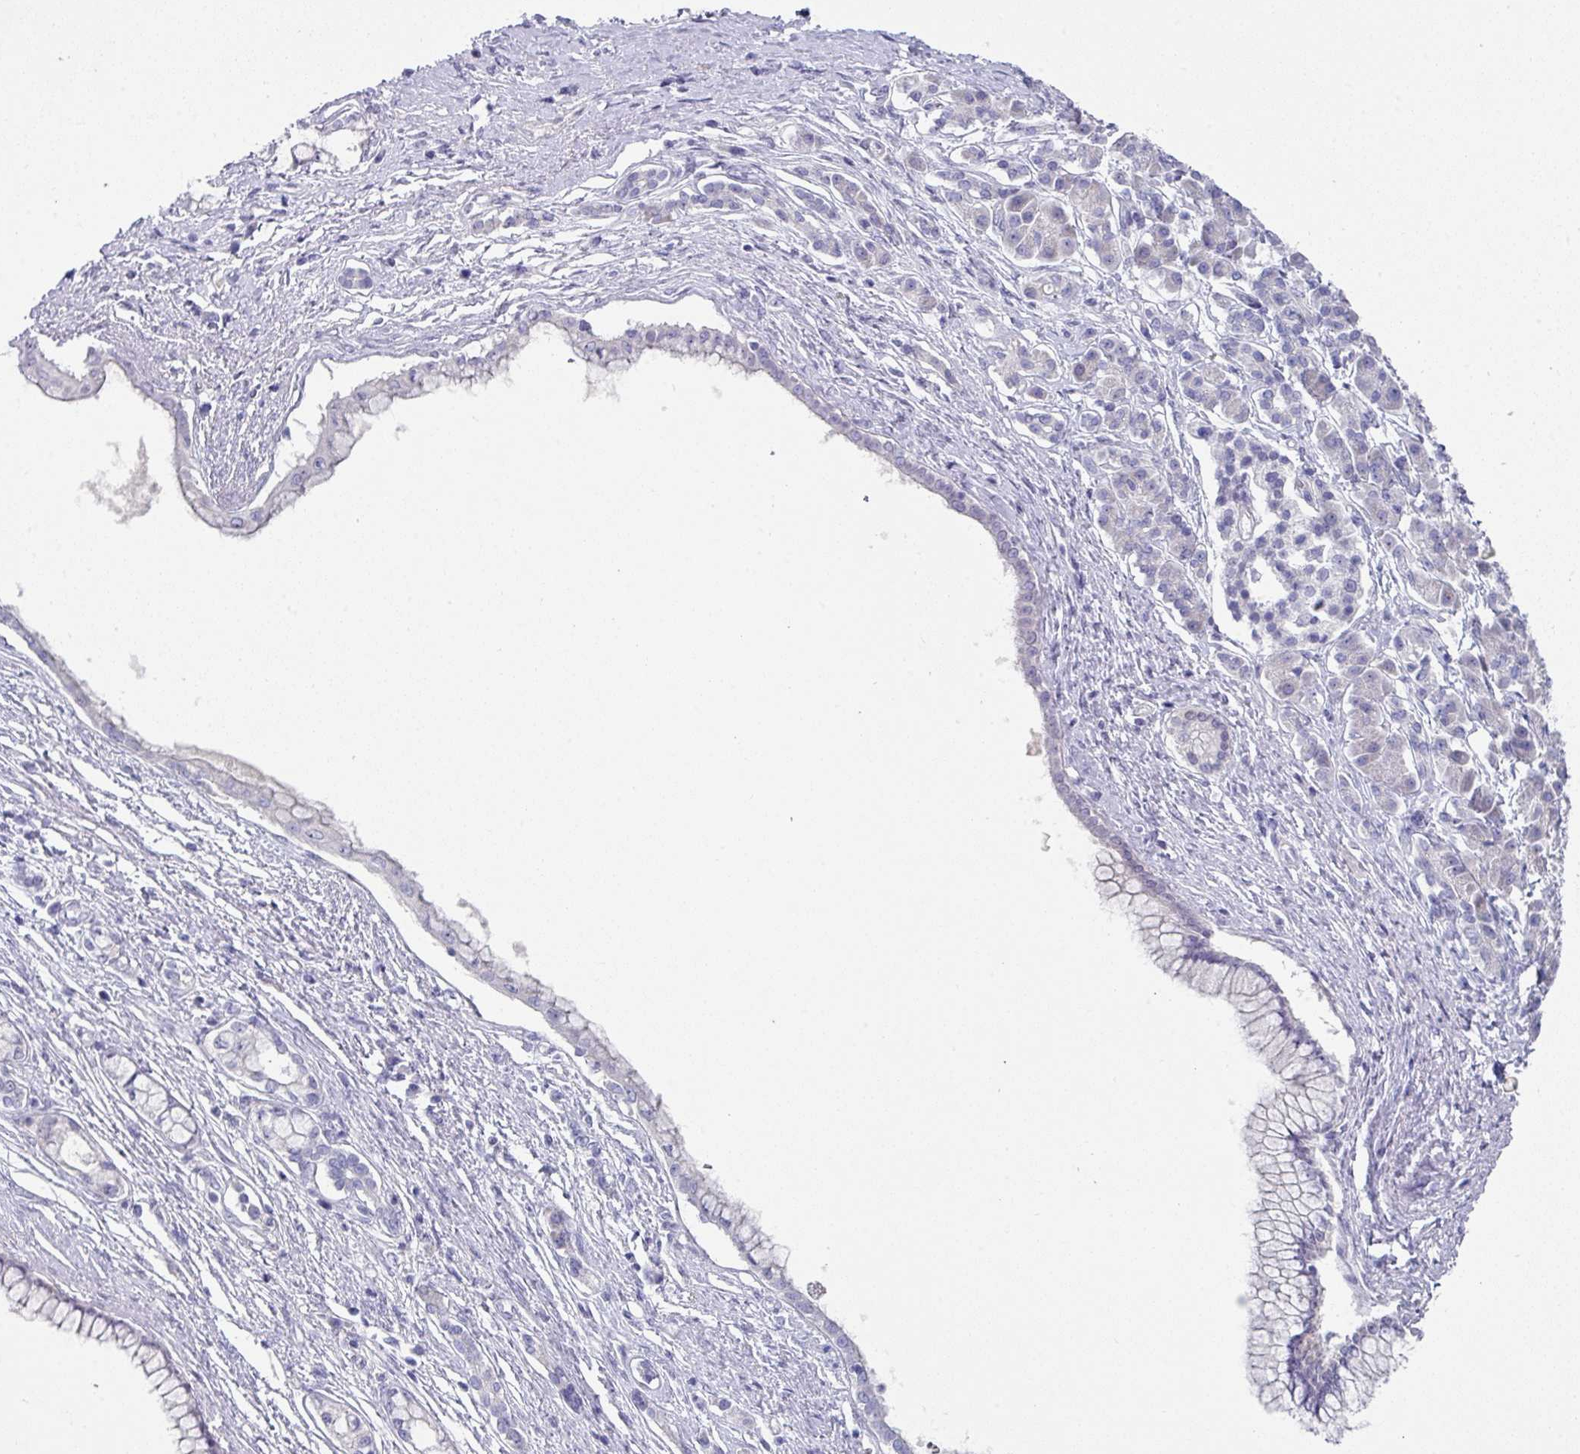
{"staining": {"intensity": "negative", "quantity": "none", "location": "none"}, "tissue": "pancreatic cancer", "cell_type": "Tumor cells", "image_type": "cancer", "snomed": [{"axis": "morphology", "description": "Adenocarcinoma, NOS"}, {"axis": "topography", "description": "Pancreas"}], "caption": "A micrograph of human pancreatic adenocarcinoma is negative for staining in tumor cells.", "gene": "DEFB115", "patient": {"sex": "male", "age": 70}}